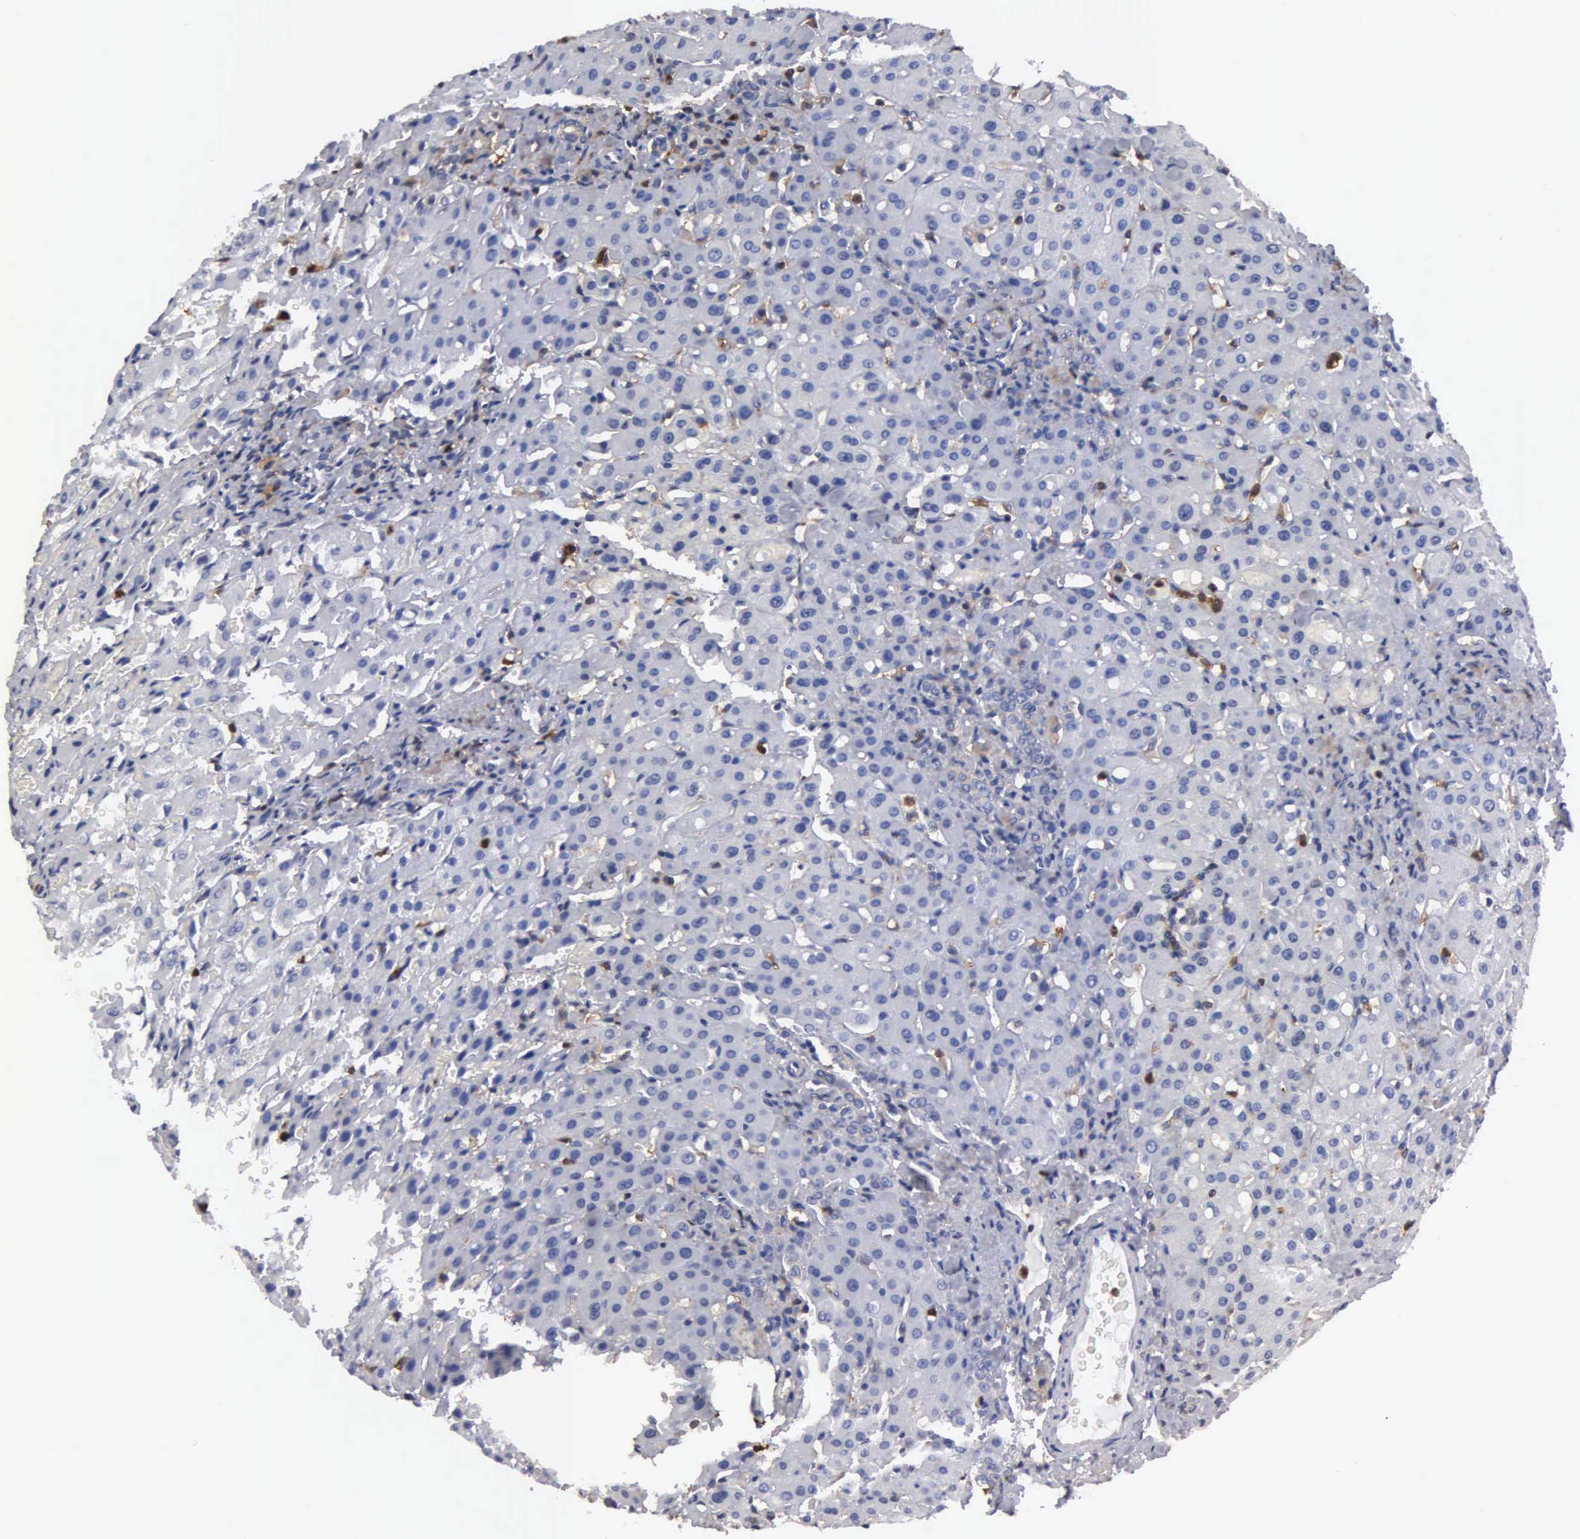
{"staining": {"intensity": "weak", "quantity": "25%-75%", "location": "cytoplasmic/membranous"}, "tissue": "liver", "cell_type": "Cholangiocytes", "image_type": "normal", "snomed": [{"axis": "morphology", "description": "Normal tissue, NOS"}, {"axis": "topography", "description": "Liver"}], "caption": "Brown immunohistochemical staining in normal liver shows weak cytoplasmic/membranous positivity in about 25%-75% of cholangiocytes. (DAB (3,3'-diaminobenzidine) IHC with brightfield microscopy, high magnification).", "gene": "G6PD", "patient": {"sex": "female", "age": 27}}